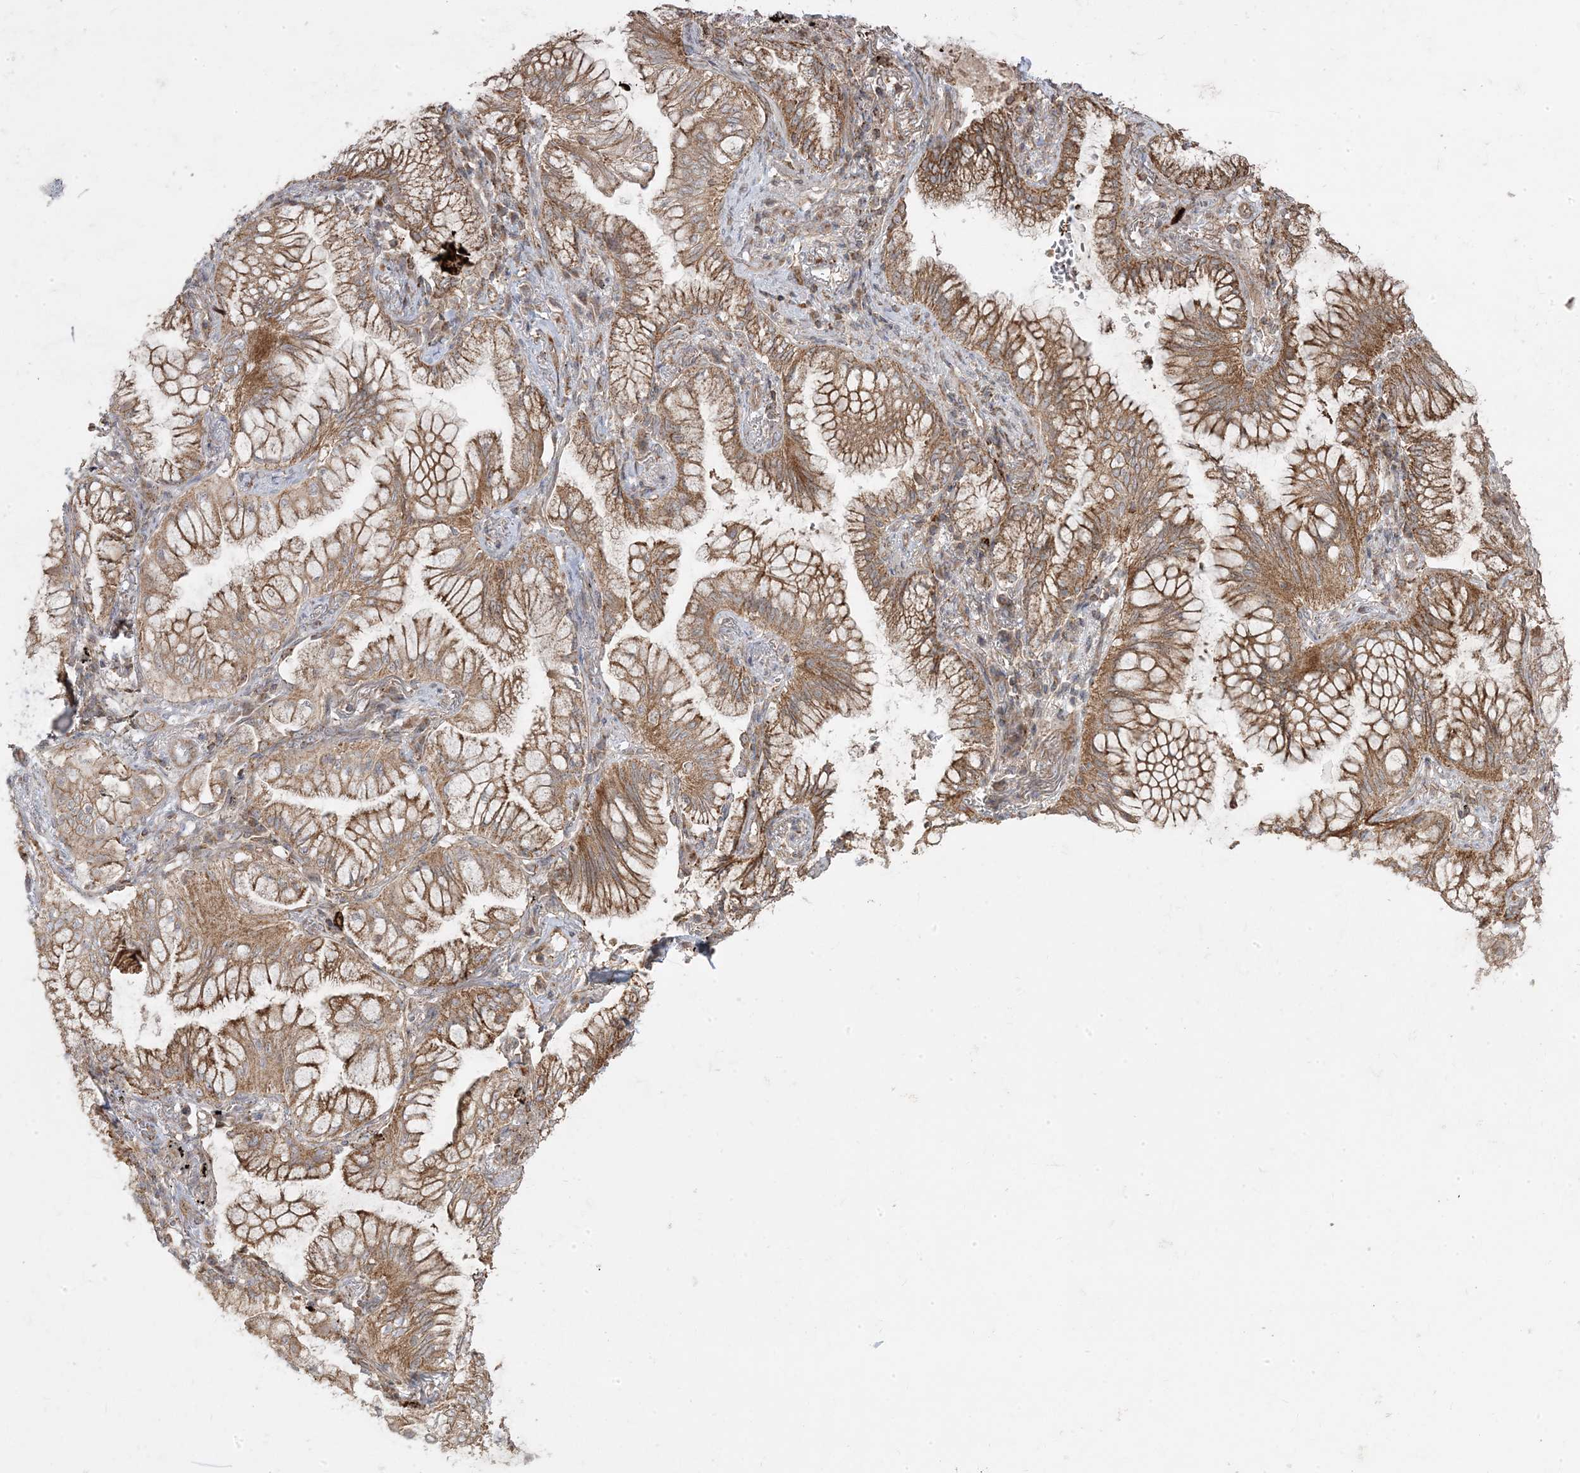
{"staining": {"intensity": "moderate", "quantity": ">75%", "location": "cytoplasmic/membranous"}, "tissue": "lung cancer", "cell_type": "Tumor cells", "image_type": "cancer", "snomed": [{"axis": "morphology", "description": "Adenocarcinoma, NOS"}, {"axis": "topography", "description": "Lung"}], "caption": "Moderate cytoplasmic/membranous protein staining is present in approximately >75% of tumor cells in lung cancer (adenocarcinoma). The staining was performed using DAB (3,3'-diaminobenzidine), with brown indicating positive protein expression. Nuclei are stained blue with hematoxylin.", "gene": "CLUAP1", "patient": {"sex": "female", "age": 70}}